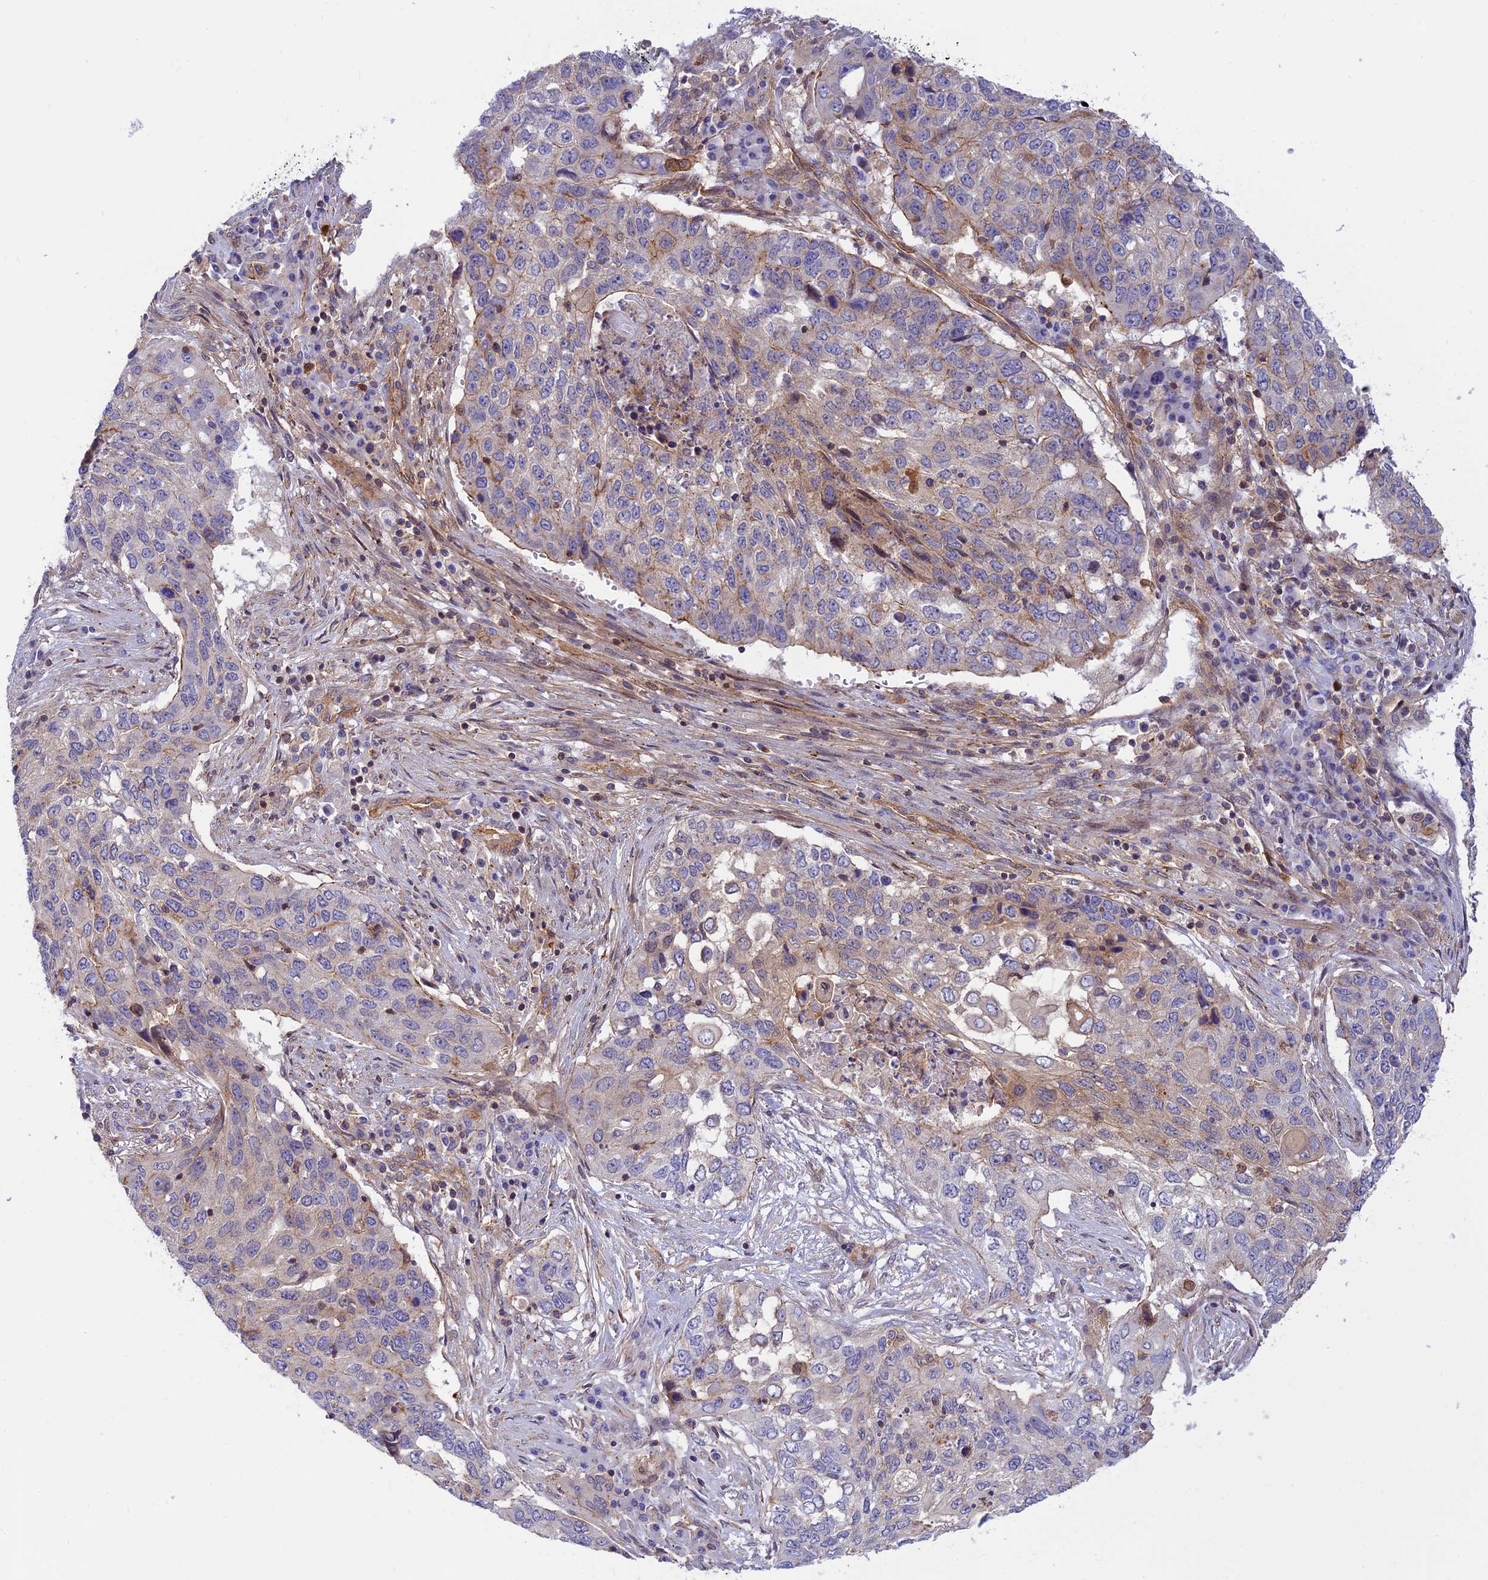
{"staining": {"intensity": "negative", "quantity": "none", "location": "none"}, "tissue": "lung cancer", "cell_type": "Tumor cells", "image_type": "cancer", "snomed": [{"axis": "morphology", "description": "Squamous cell carcinoma, NOS"}, {"axis": "topography", "description": "Lung"}], "caption": "The photomicrograph displays no staining of tumor cells in lung squamous cell carcinoma.", "gene": "PPP1R12C", "patient": {"sex": "female", "age": 63}}